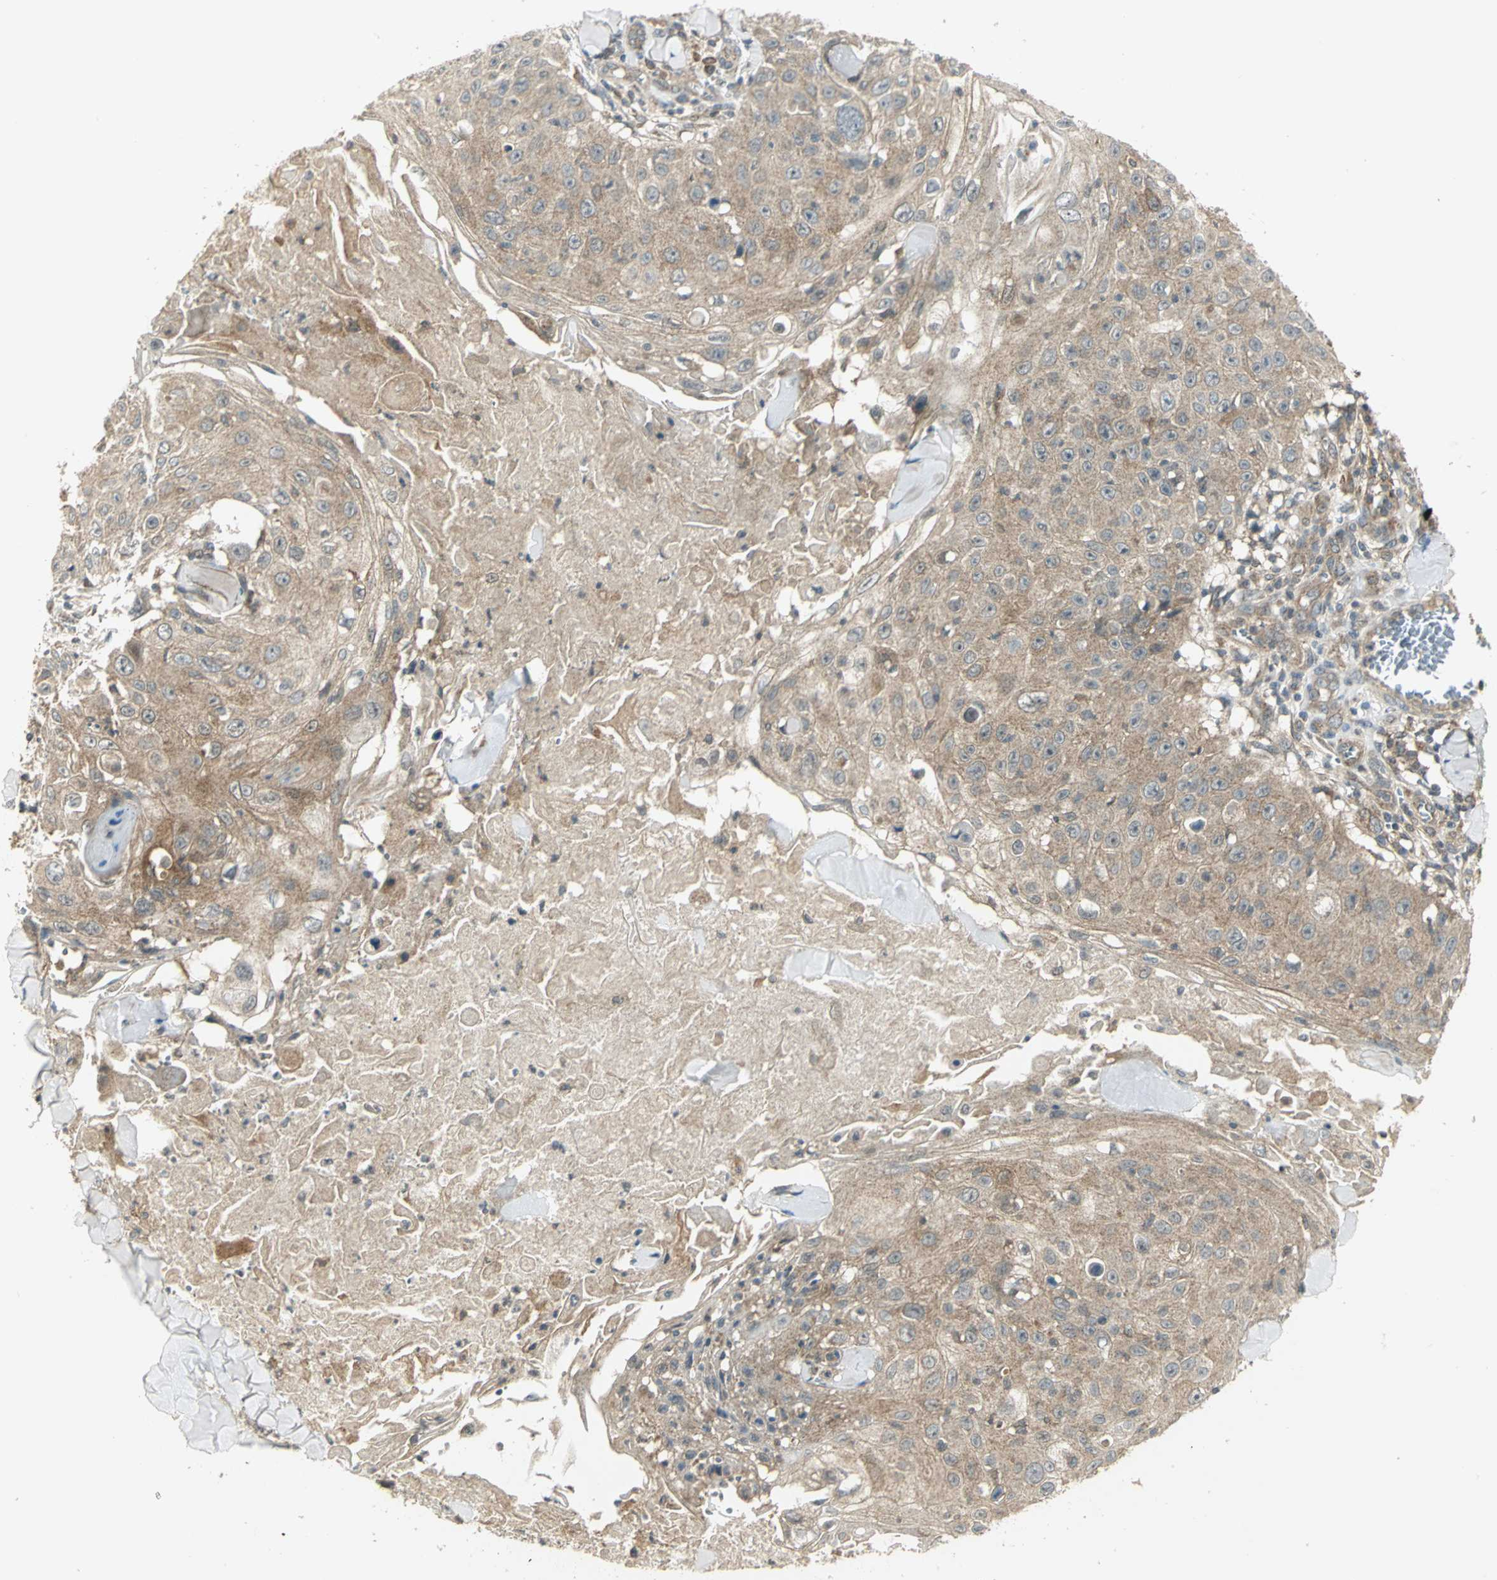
{"staining": {"intensity": "moderate", "quantity": ">75%", "location": "cytoplasmic/membranous"}, "tissue": "skin cancer", "cell_type": "Tumor cells", "image_type": "cancer", "snomed": [{"axis": "morphology", "description": "Squamous cell carcinoma, NOS"}, {"axis": "topography", "description": "Skin"}], "caption": "DAB (3,3'-diaminobenzidine) immunohistochemical staining of skin squamous cell carcinoma reveals moderate cytoplasmic/membranous protein expression in about >75% of tumor cells.", "gene": "MAPK8IP3", "patient": {"sex": "male", "age": 86}}